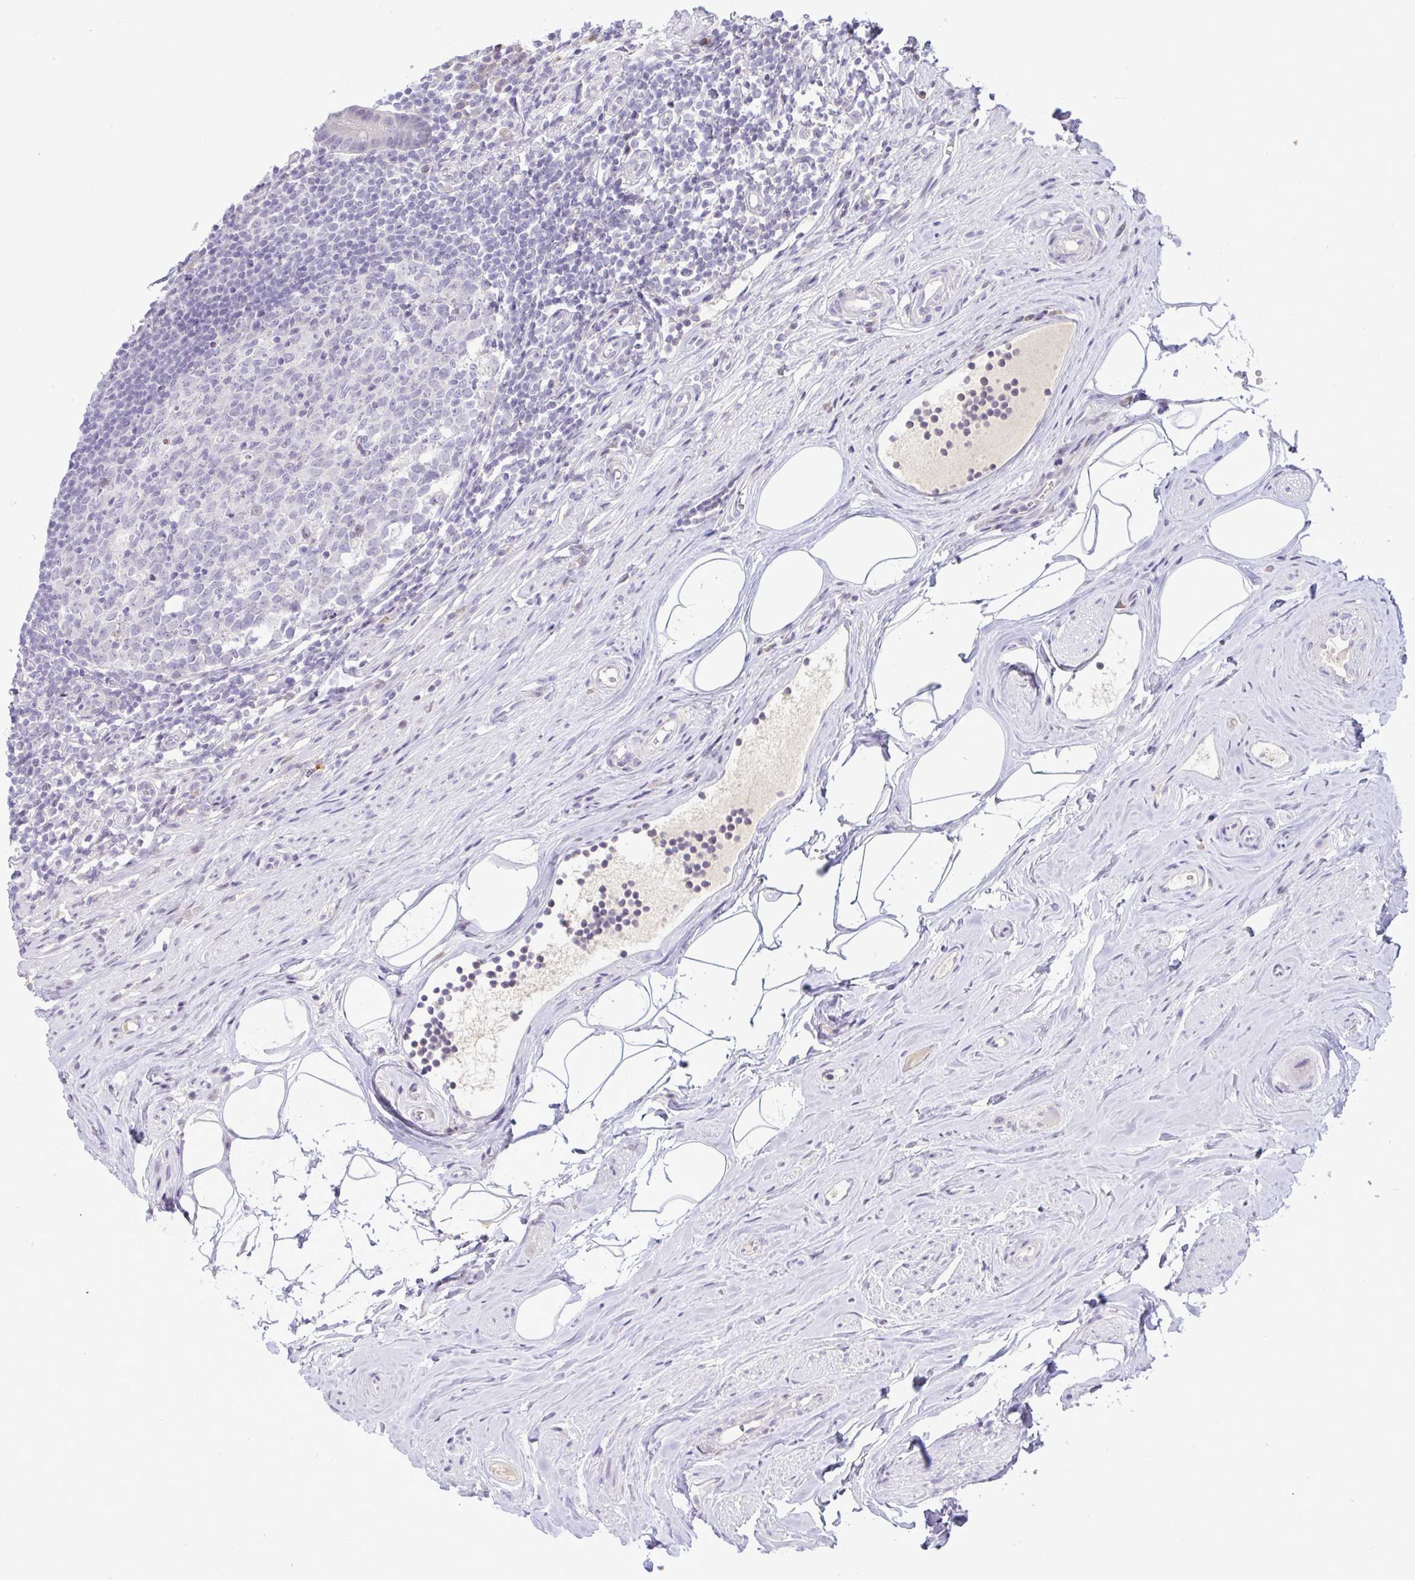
{"staining": {"intensity": "moderate", "quantity": "25%-75%", "location": "cytoplasmic/membranous"}, "tissue": "appendix", "cell_type": "Glandular cells", "image_type": "normal", "snomed": [{"axis": "morphology", "description": "Normal tissue, NOS"}, {"axis": "topography", "description": "Appendix"}], "caption": "A photomicrograph of human appendix stained for a protein demonstrates moderate cytoplasmic/membranous brown staining in glandular cells.", "gene": "EPOP", "patient": {"sex": "female", "age": 56}}